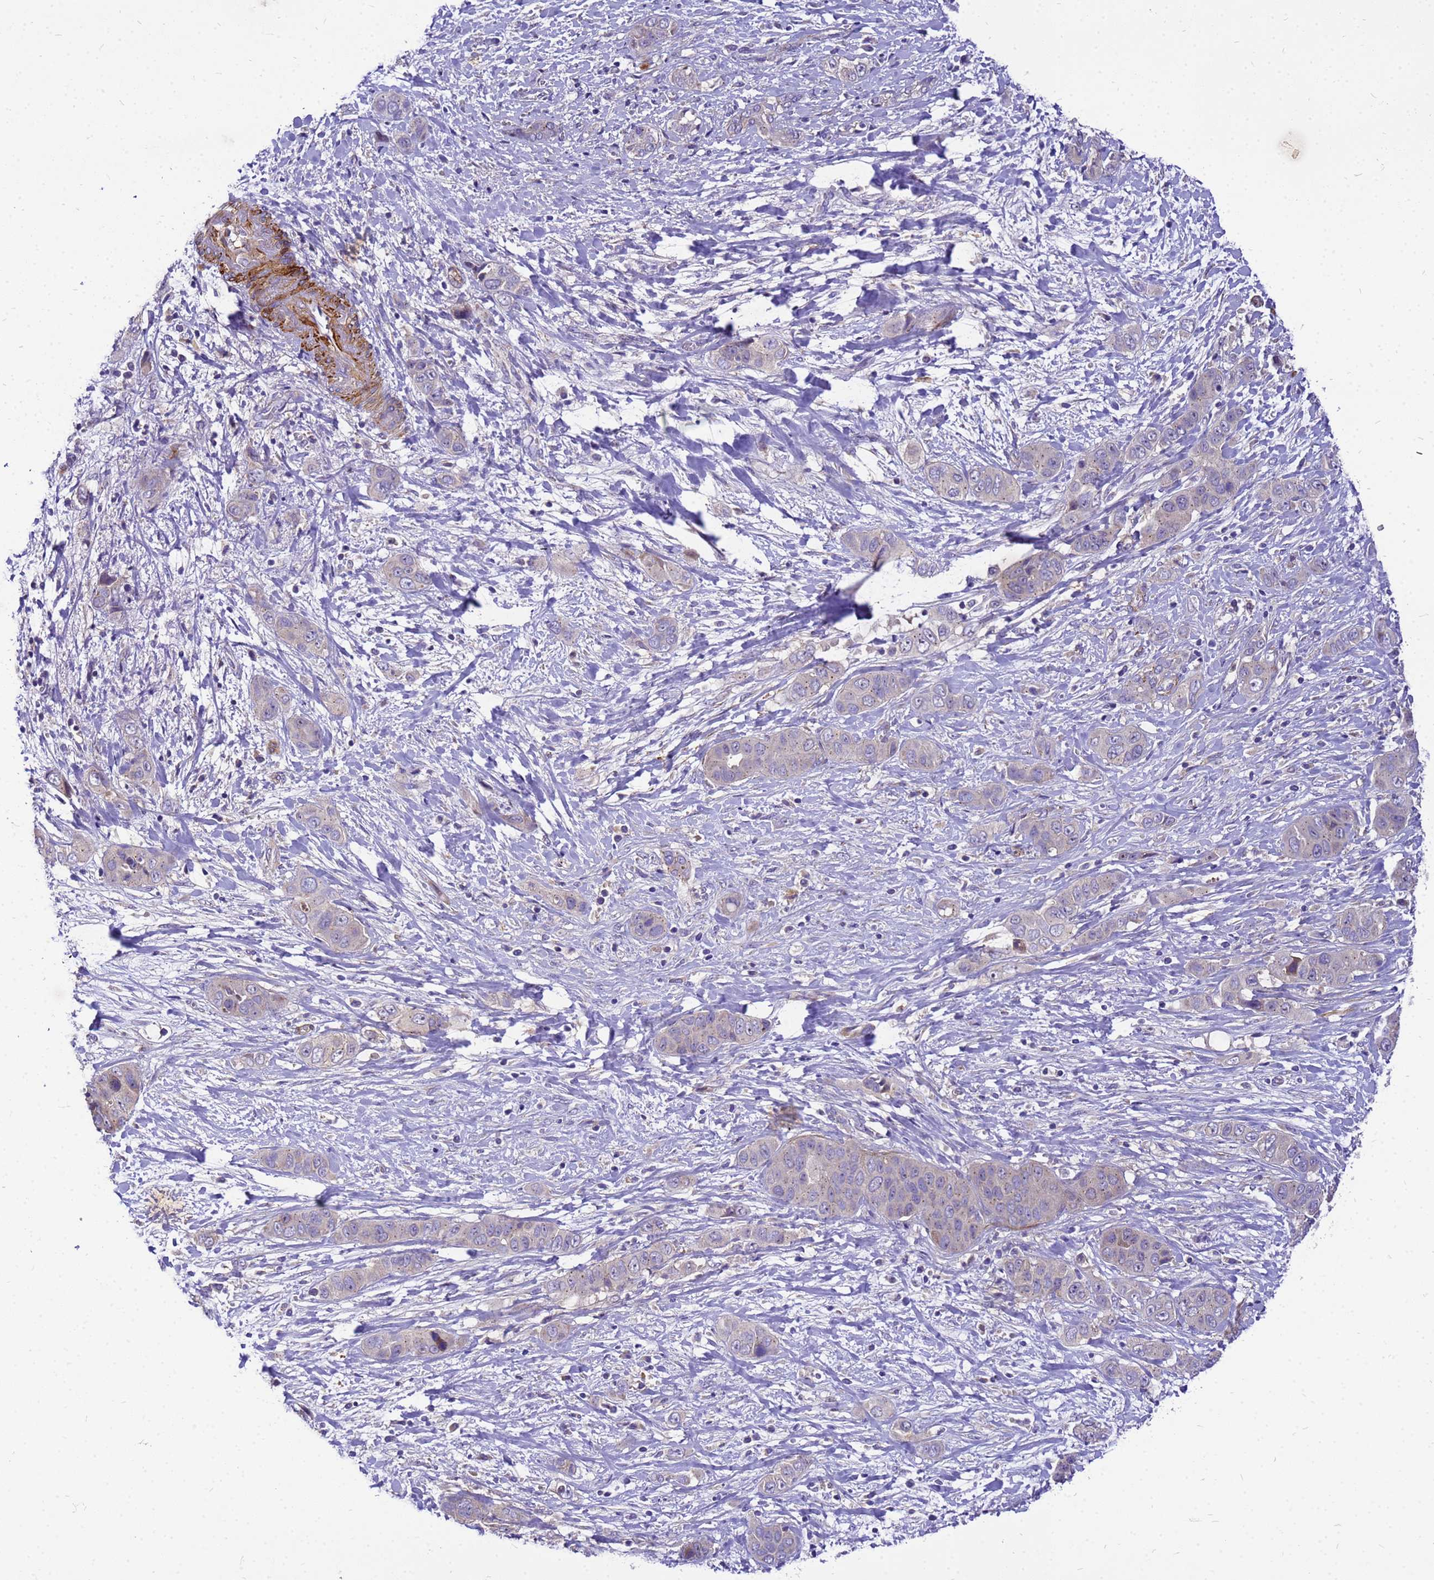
{"staining": {"intensity": "negative", "quantity": "none", "location": "none"}, "tissue": "liver cancer", "cell_type": "Tumor cells", "image_type": "cancer", "snomed": [{"axis": "morphology", "description": "Cholangiocarcinoma"}, {"axis": "topography", "description": "Liver"}], "caption": "Tumor cells show no significant positivity in liver cholangiocarcinoma.", "gene": "POP7", "patient": {"sex": "female", "age": 52}}